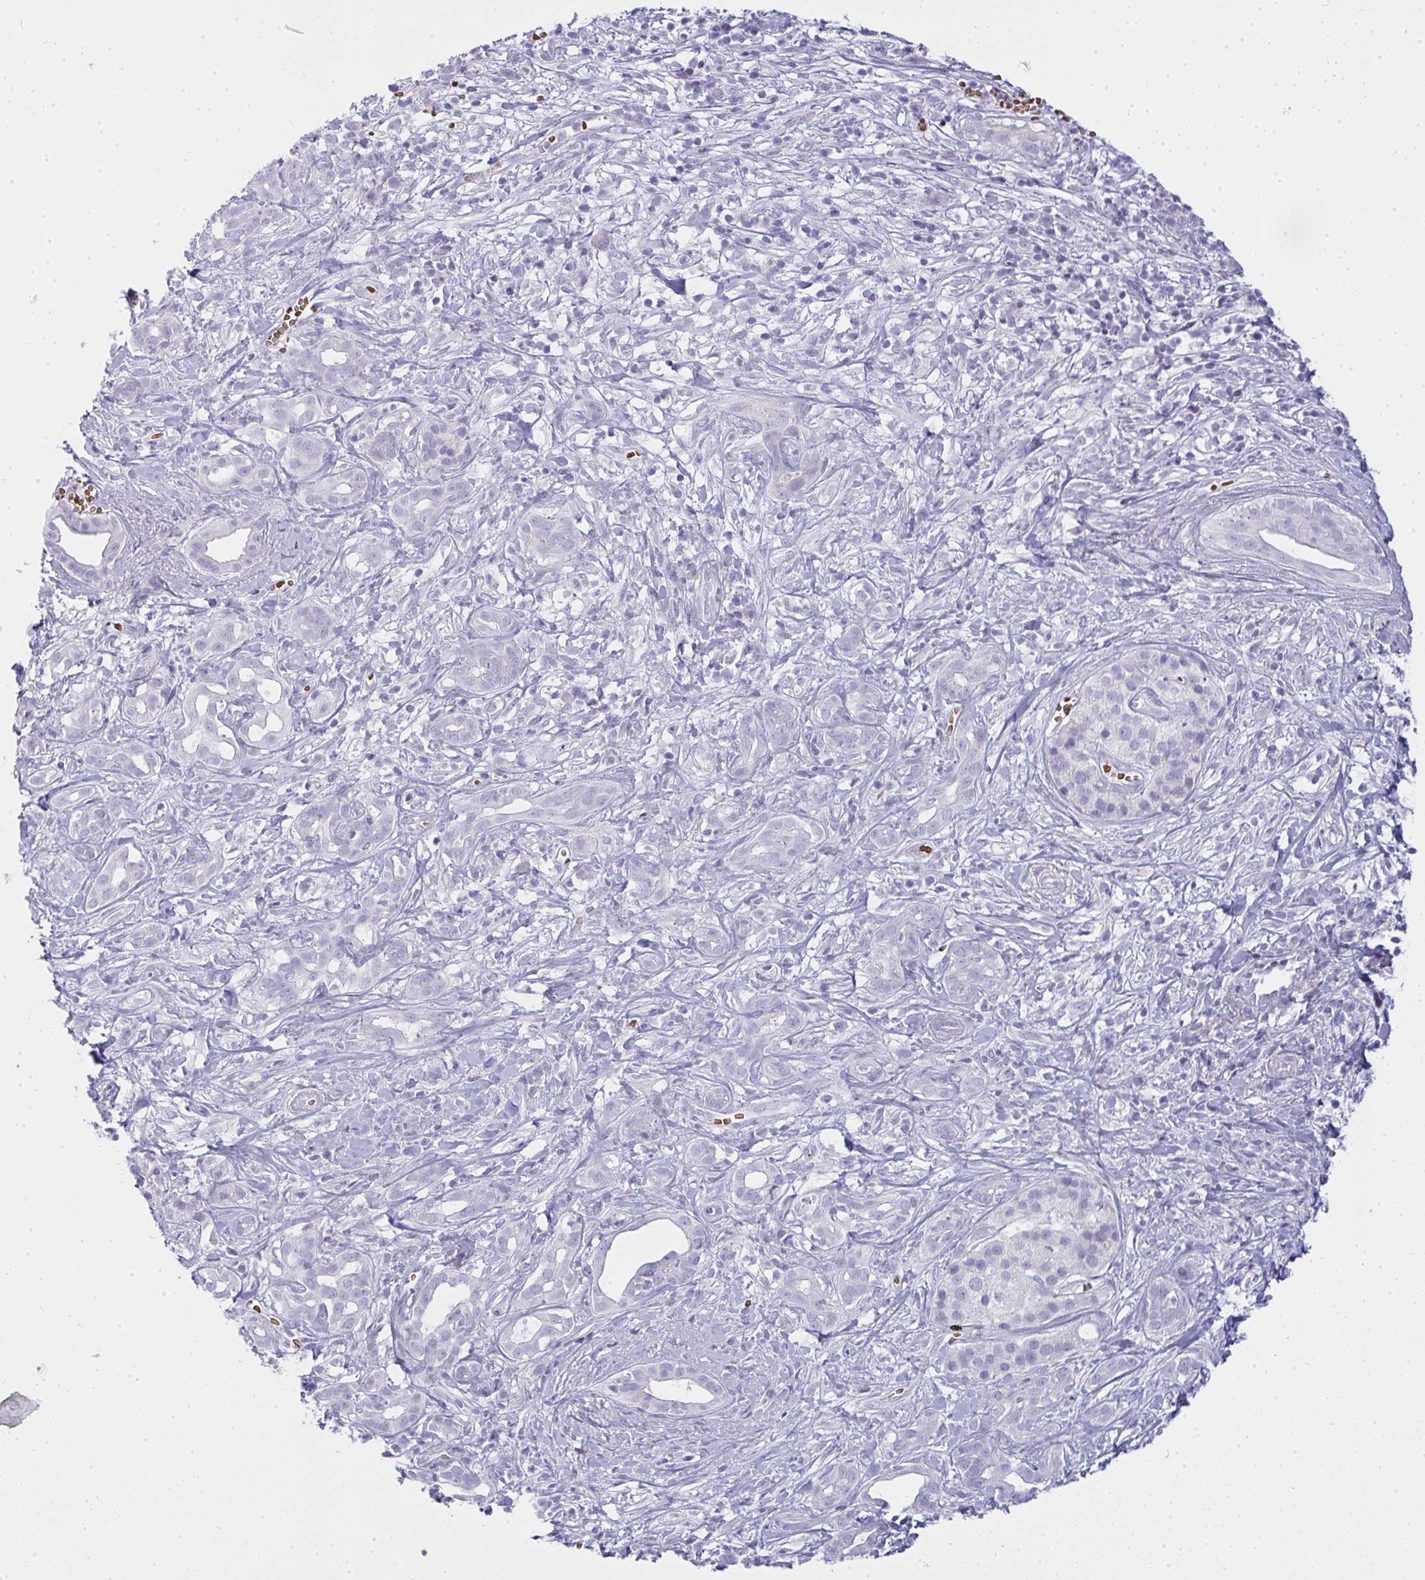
{"staining": {"intensity": "negative", "quantity": "none", "location": "none"}, "tissue": "pancreatic cancer", "cell_type": "Tumor cells", "image_type": "cancer", "snomed": [{"axis": "morphology", "description": "Adenocarcinoma, NOS"}, {"axis": "topography", "description": "Pancreas"}], "caption": "Tumor cells show no significant protein expression in adenocarcinoma (pancreatic).", "gene": "ZNF182", "patient": {"sex": "male", "age": 61}}